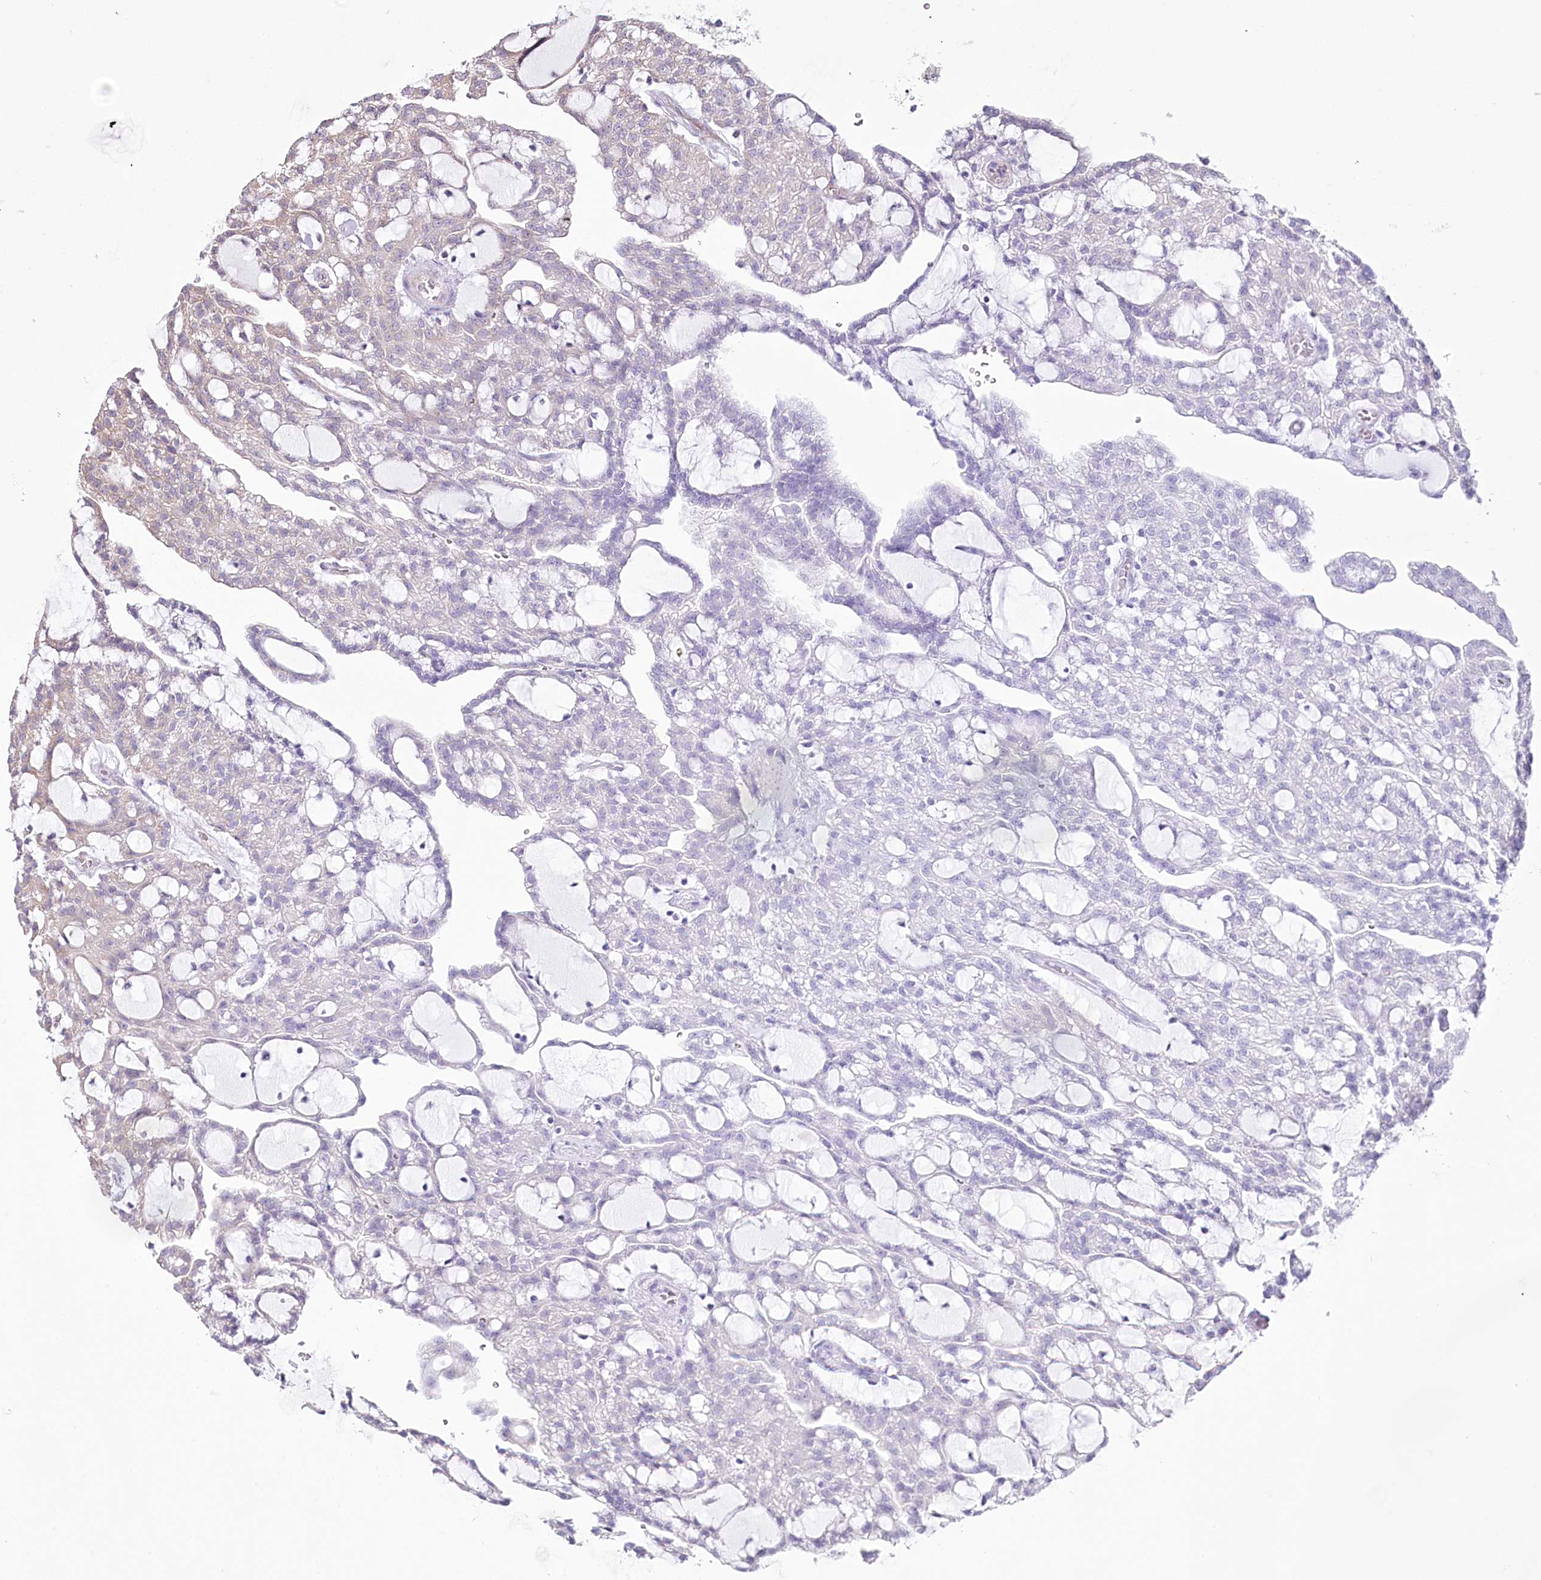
{"staining": {"intensity": "moderate", "quantity": "<25%", "location": "cytoplasmic/membranous"}, "tissue": "renal cancer", "cell_type": "Tumor cells", "image_type": "cancer", "snomed": [{"axis": "morphology", "description": "Adenocarcinoma, NOS"}, {"axis": "topography", "description": "Kidney"}], "caption": "This is an image of immunohistochemistry staining of renal adenocarcinoma, which shows moderate expression in the cytoplasmic/membranous of tumor cells.", "gene": "POGLUT1", "patient": {"sex": "male", "age": 63}}